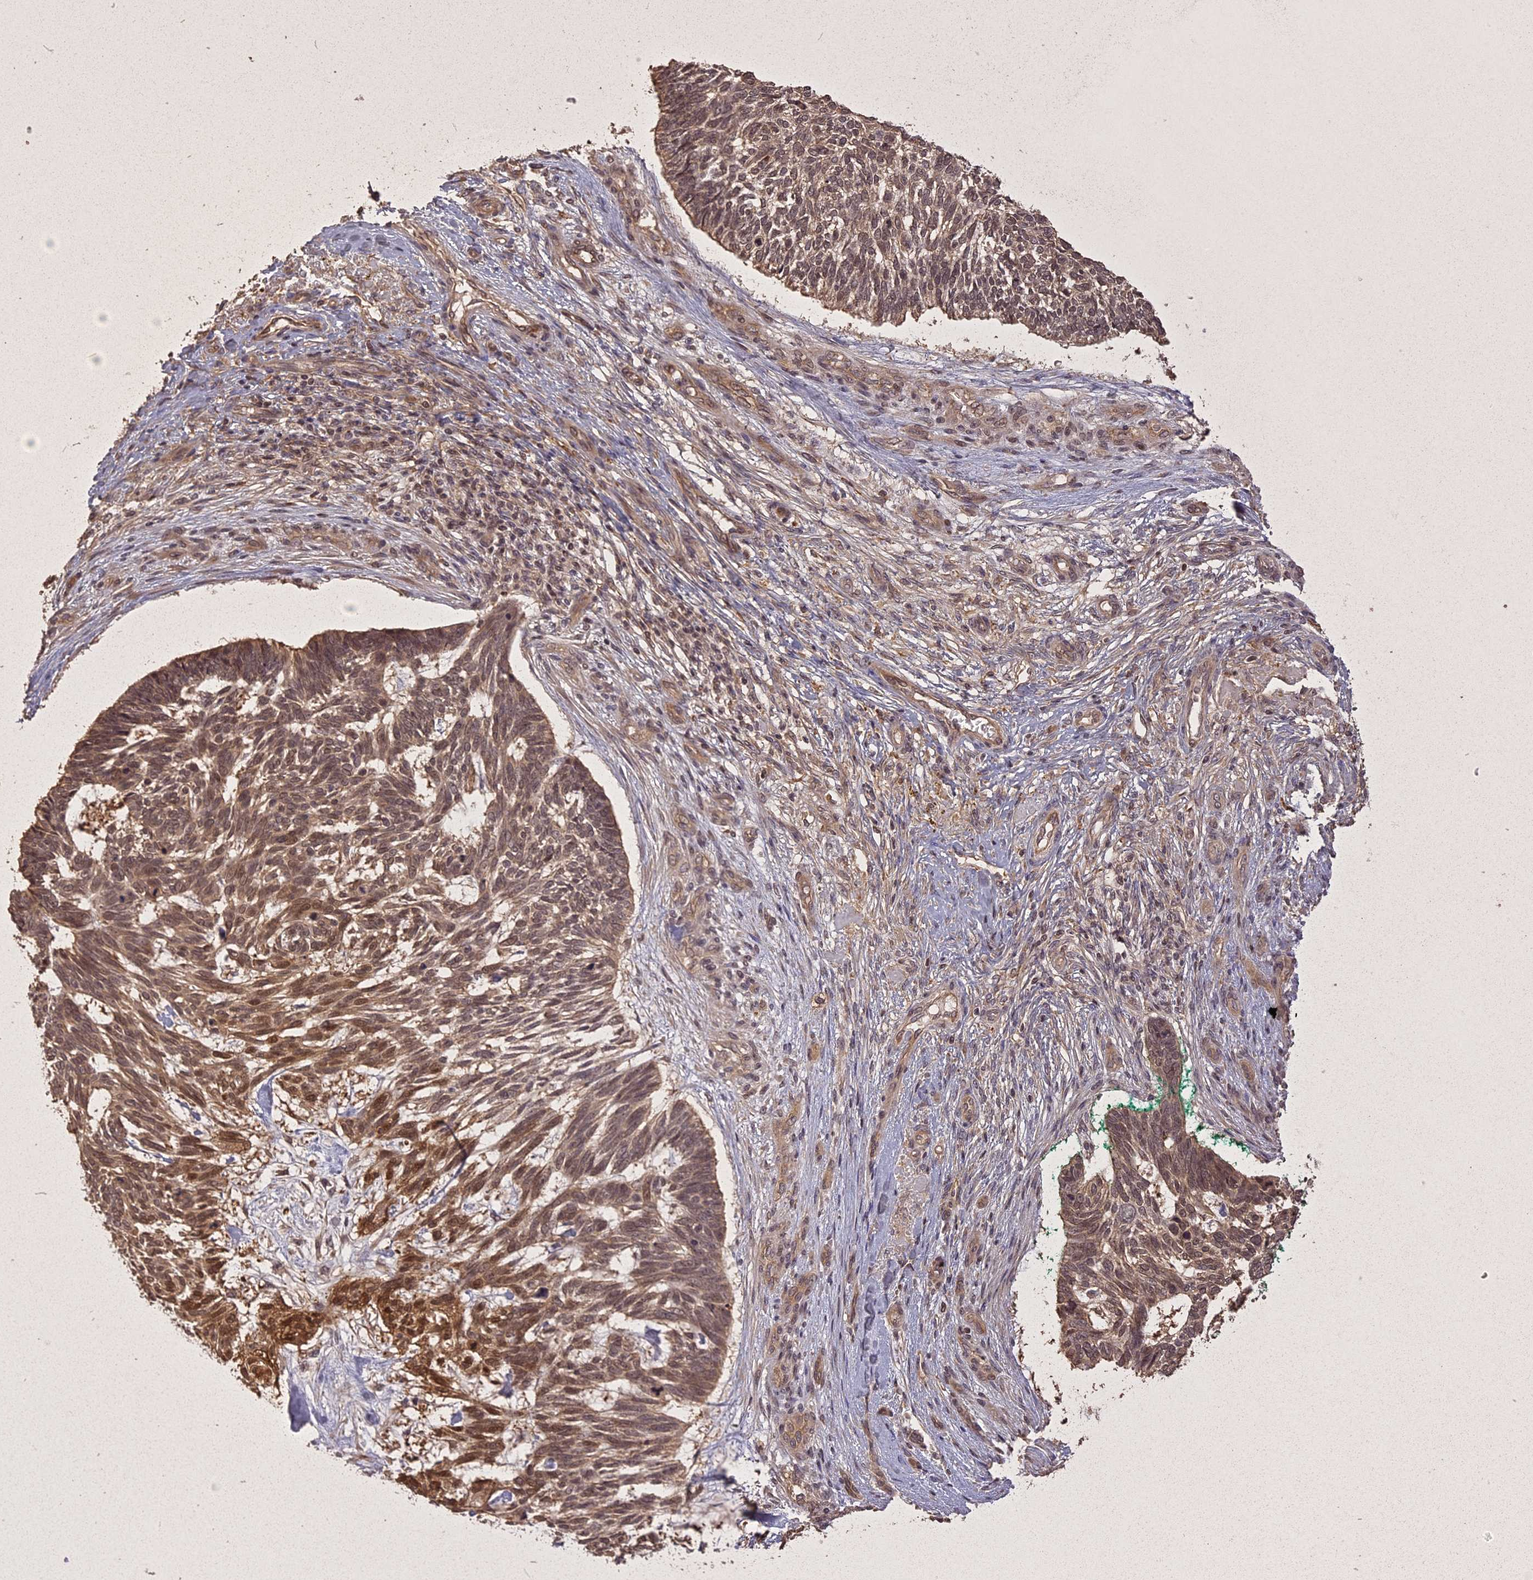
{"staining": {"intensity": "moderate", "quantity": ">75%", "location": "cytoplasmic/membranous,nuclear"}, "tissue": "skin cancer", "cell_type": "Tumor cells", "image_type": "cancer", "snomed": [{"axis": "morphology", "description": "Basal cell carcinoma"}, {"axis": "topography", "description": "Skin"}], "caption": "Moderate cytoplasmic/membranous and nuclear positivity for a protein is appreciated in about >75% of tumor cells of skin cancer (basal cell carcinoma) using immunohistochemistry.", "gene": "ING5", "patient": {"sex": "male", "age": 88}}